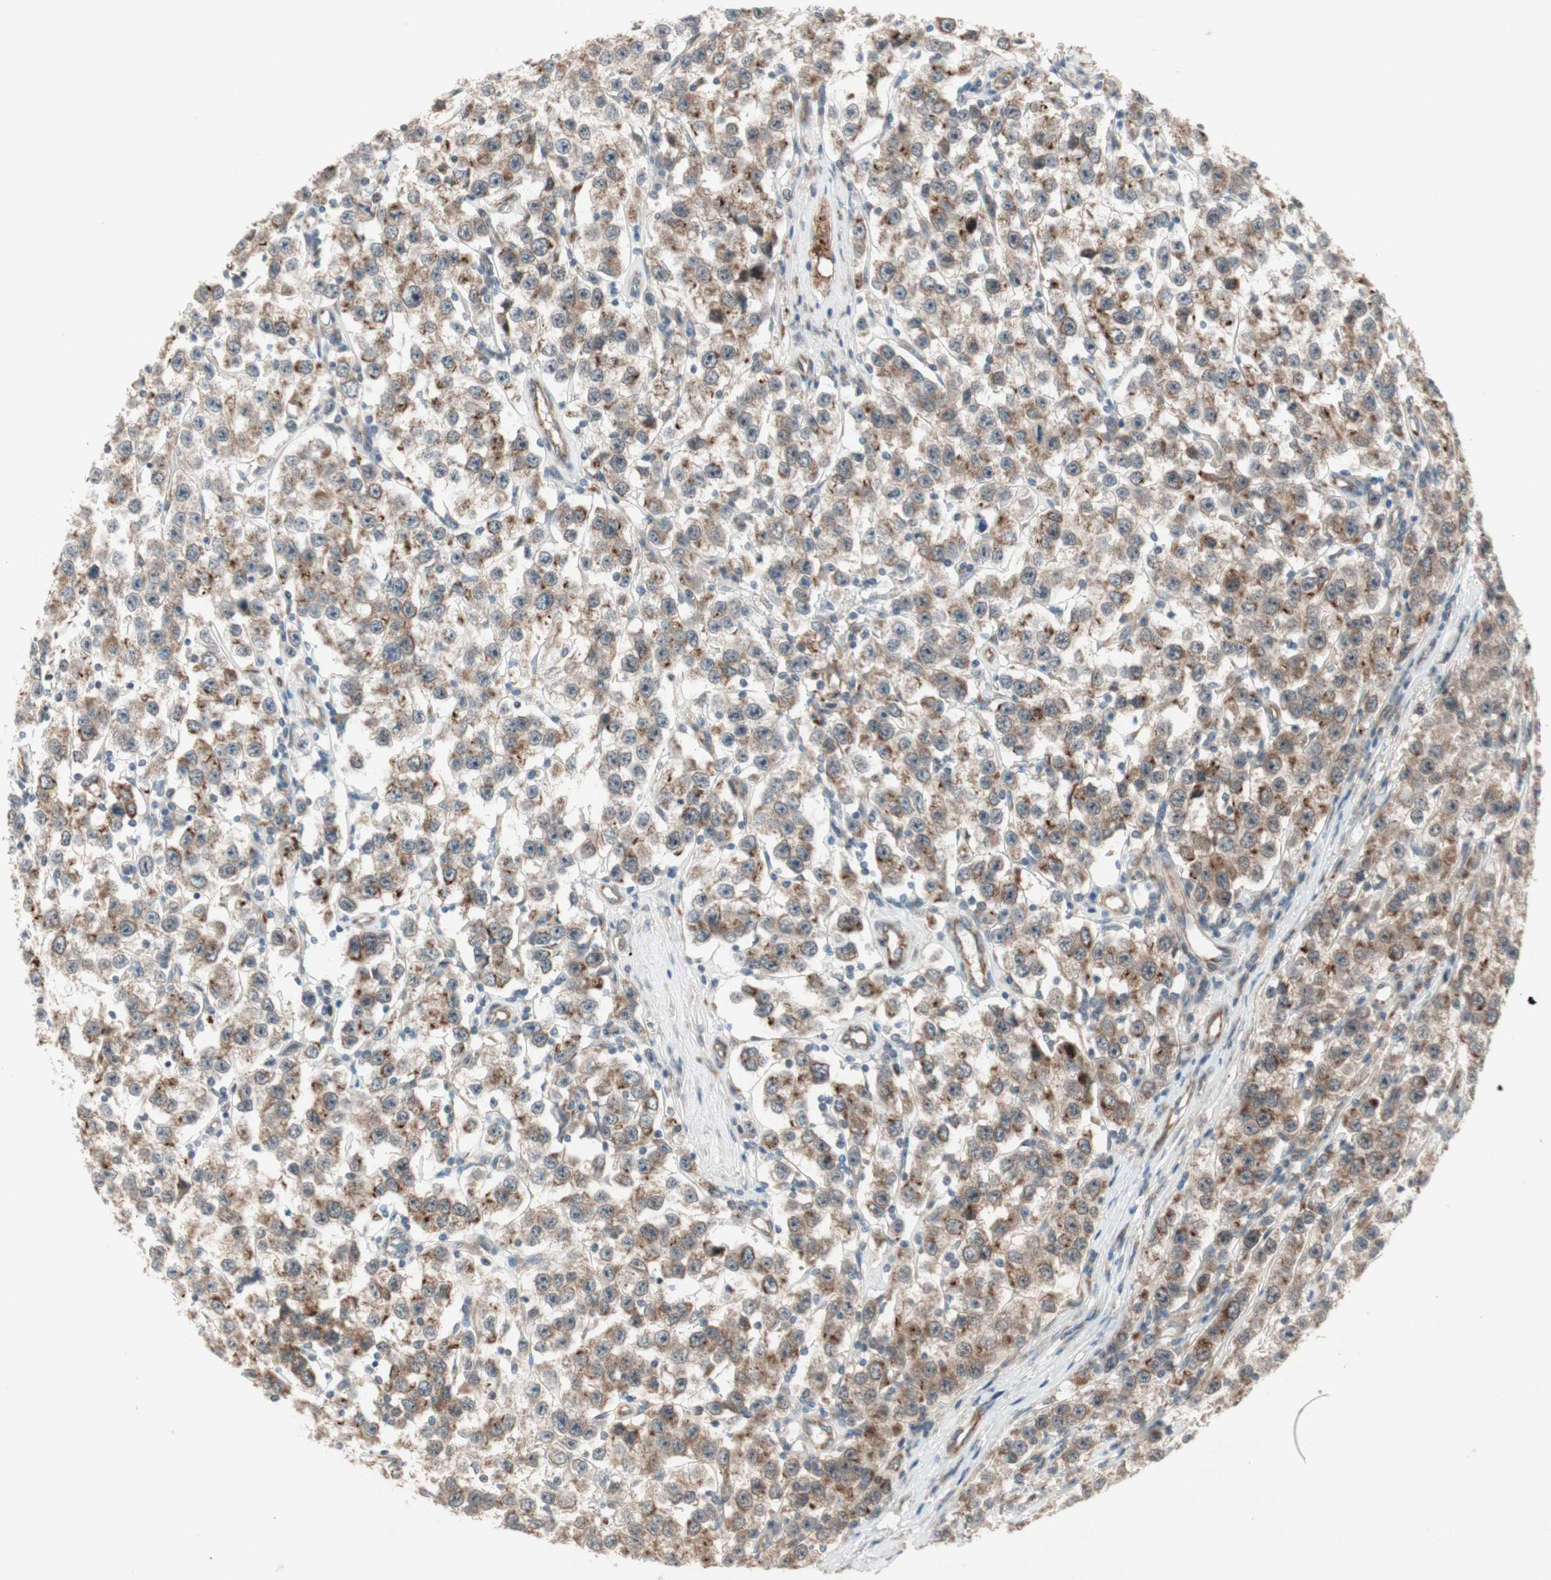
{"staining": {"intensity": "moderate", "quantity": ">75%", "location": "cytoplasmic/membranous"}, "tissue": "testis cancer", "cell_type": "Tumor cells", "image_type": "cancer", "snomed": [{"axis": "morphology", "description": "Seminoma, NOS"}, {"axis": "topography", "description": "Testis"}], "caption": "A micrograph of testis cancer stained for a protein displays moderate cytoplasmic/membranous brown staining in tumor cells.", "gene": "ZNF37A", "patient": {"sex": "male", "age": 52}}